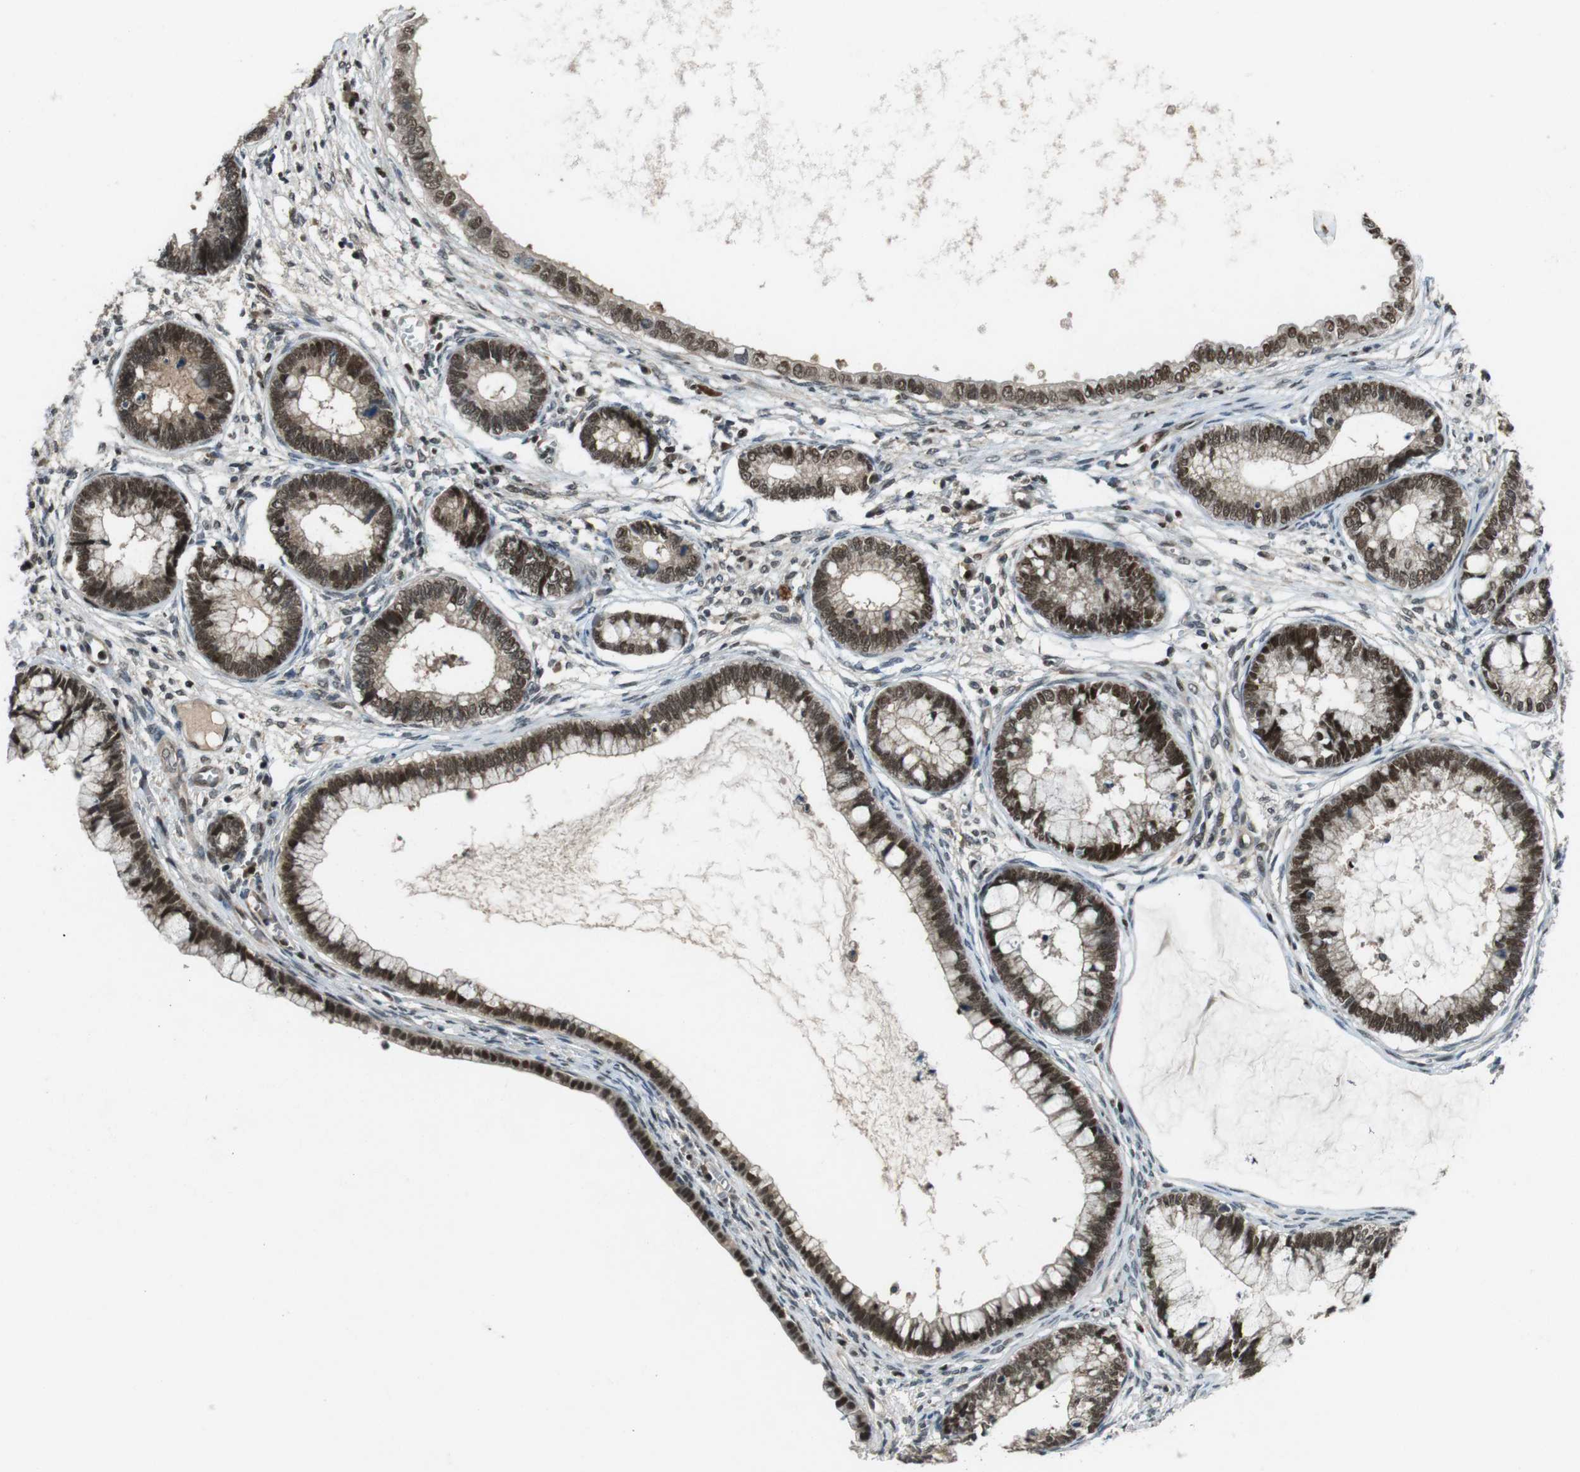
{"staining": {"intensity": "moderate", "quantity": ">75%", "location": "cytoplasmic/membranous,nuclear"}, "tissue": "cervical cancer", "cell_type": "Tumor cells", "image_type": "cancer", "snomed": [{"axis": "morphology", "description": "Adenocarcinoma, NOS"}, {"axis": "topography", "description": "Cervix"}], "caption": "Cervical cancer (adenocarcinoma) tissue displays moderate cytoplasmic/membranous and nuclear staining in about >75% of tumor cells, visualized by immunohistochemistry.", "gene": "MAPKAPK5", "patient": {"sex": "female", "age": 44}}